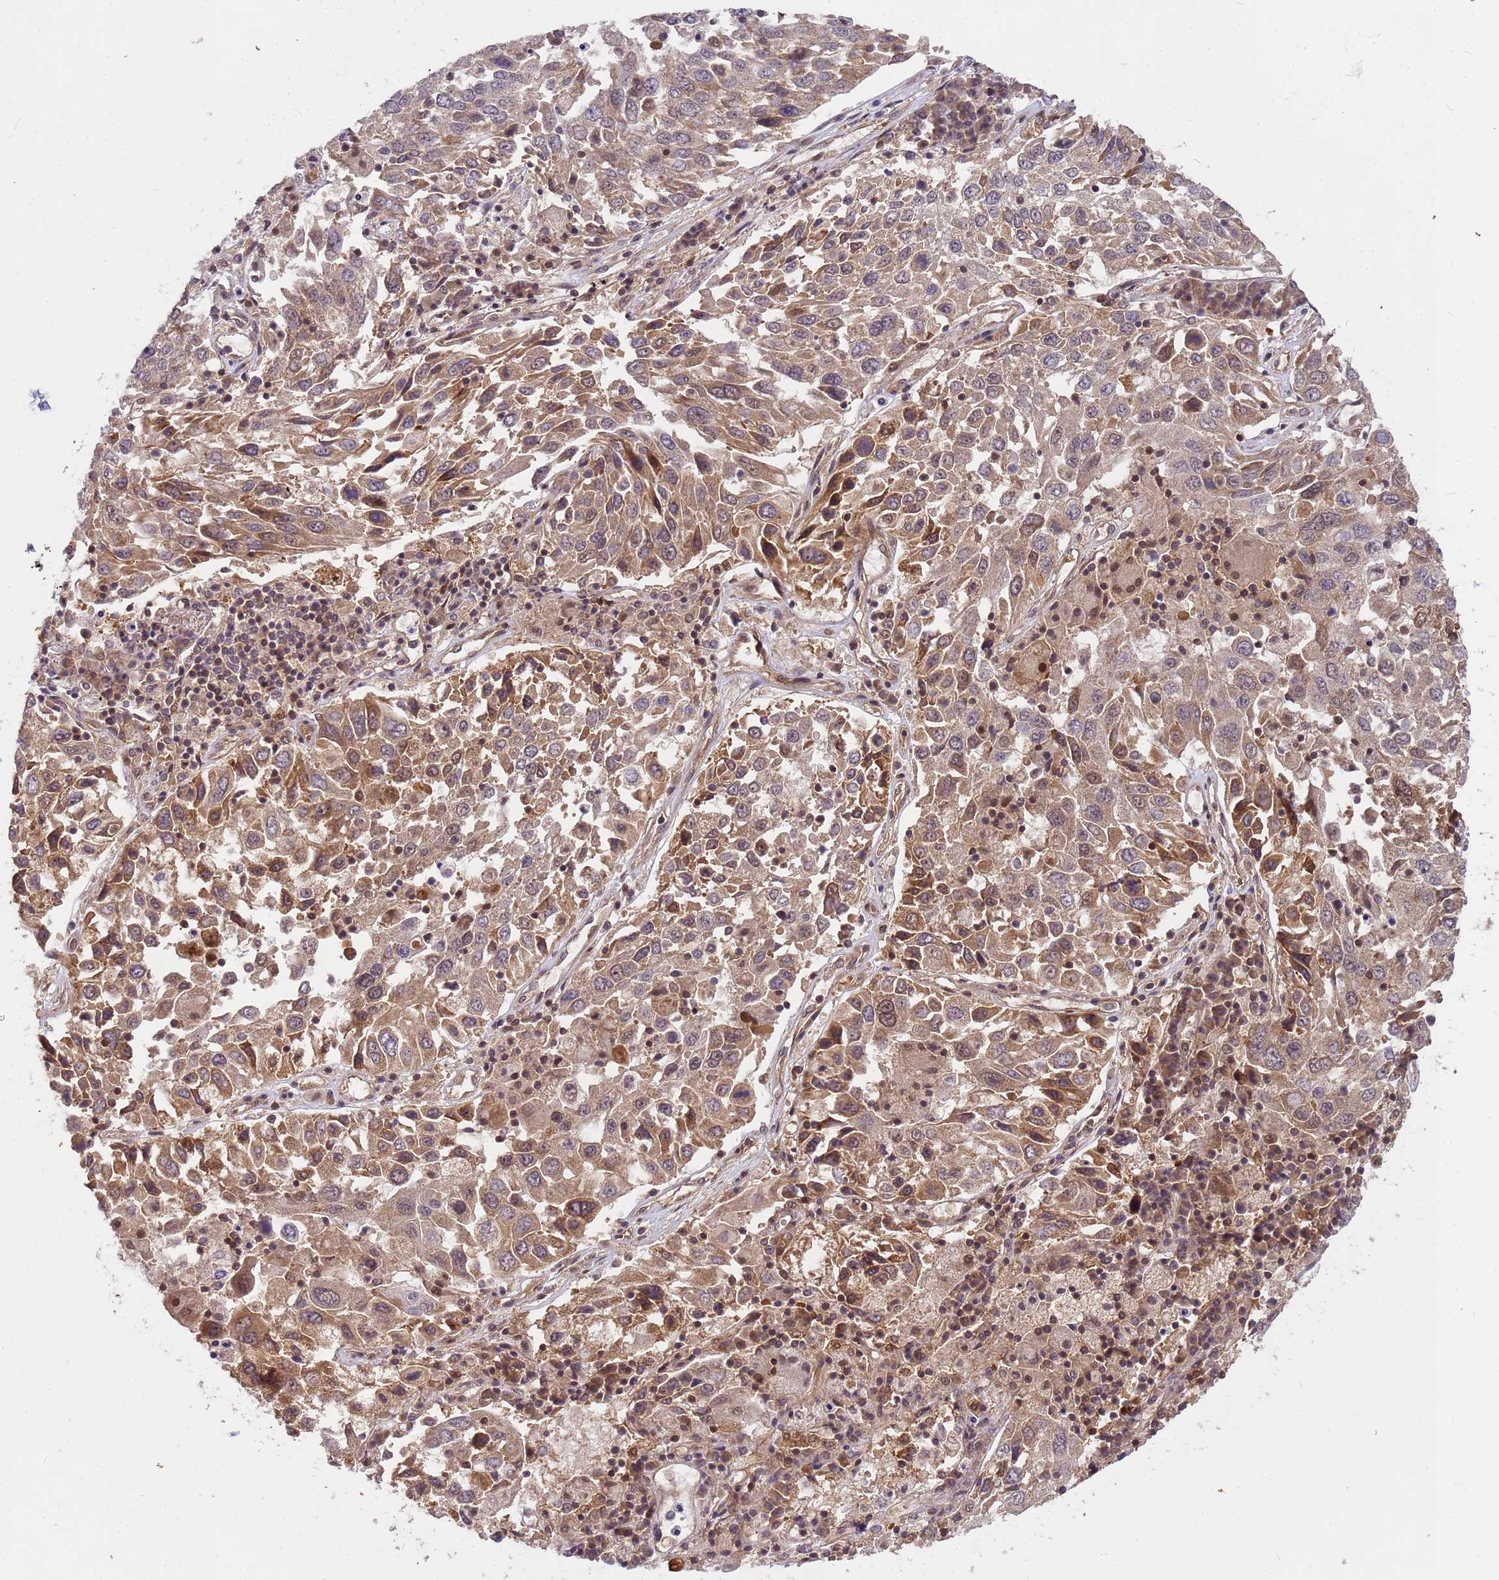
{"staining": {"intensity": "weak", "quantity": ">75%", "location": "cytoplasmic/membranous,nuclear"}, "tissue": "lung cancer", "cell_type": "Tumor cells", "image_type": "cancer", "snomed": [{"axis": "morphology", "description": "Squamous cell carcinoma, NOS"}, {"axis": "topography", "description": "Lung"}], "caption": "An image of squamous cell carcinoma (lung) stained for a protein displays weak cytoplasmic/membranous and nuclear brown staining in tumor cells.", "gene": "PPP2CB", "patient": {"sex": "male", "age": 65}}